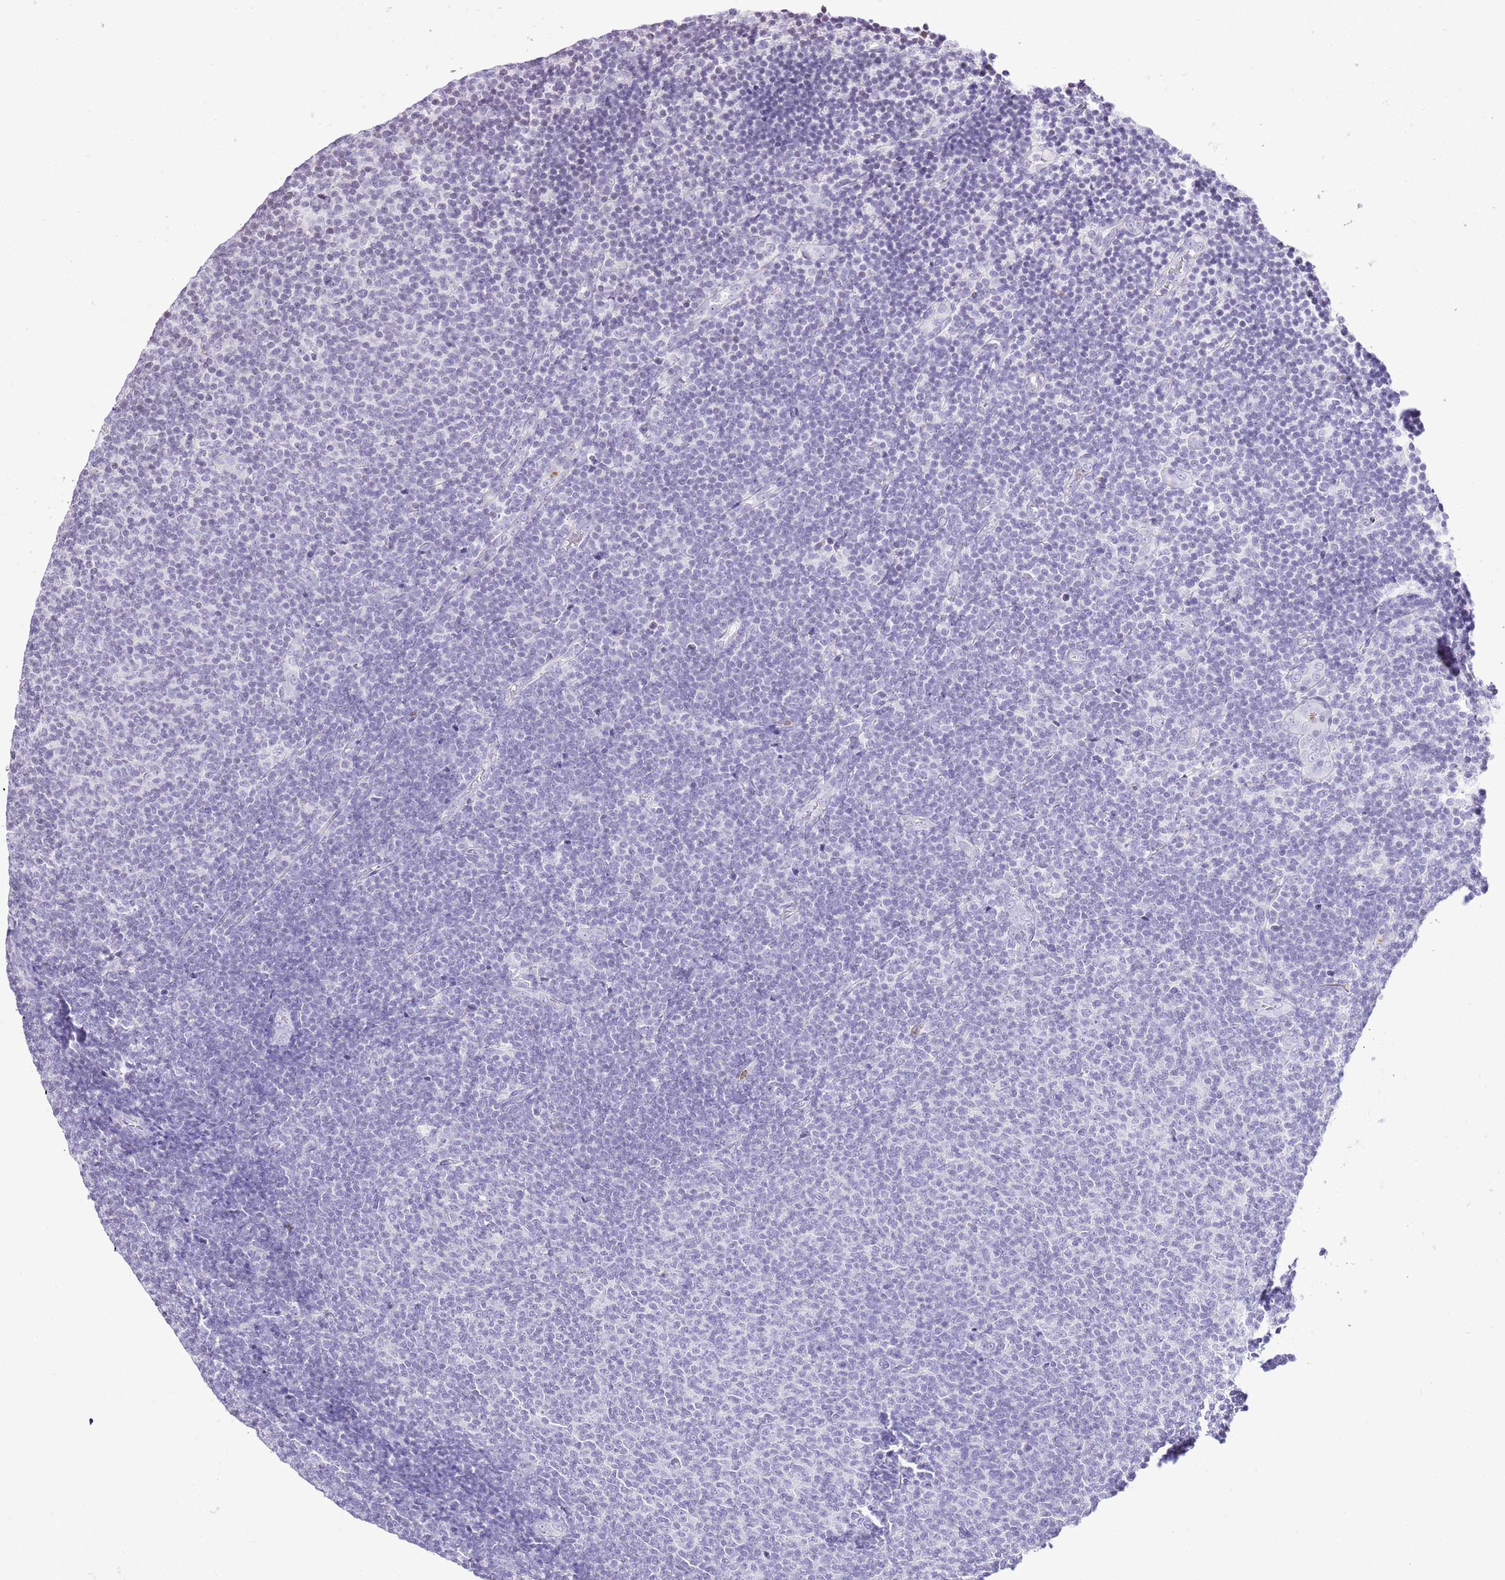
{"staining": {"intensity": "negative", "quantity": "none", "location": "none"}, "tissue": "lymphoma", "cell_type": "Tumor cells", "image_type": "cancer", "snomed": [{"axis": "morphology", "description": "Malignant lymphoma, non-Hodgkin's type, Low grade"}, {"axis": "topography", "description": "Lymph node"}], "caption": "Image shows no significant protein positivity in tumor cells of low-grade malignant lymphoma, non-Hodgkin's type. (DAB immunohistochemistry, high magnification).", "gene": "PRR15", "patient": {"sex": "male", "age": 66}}